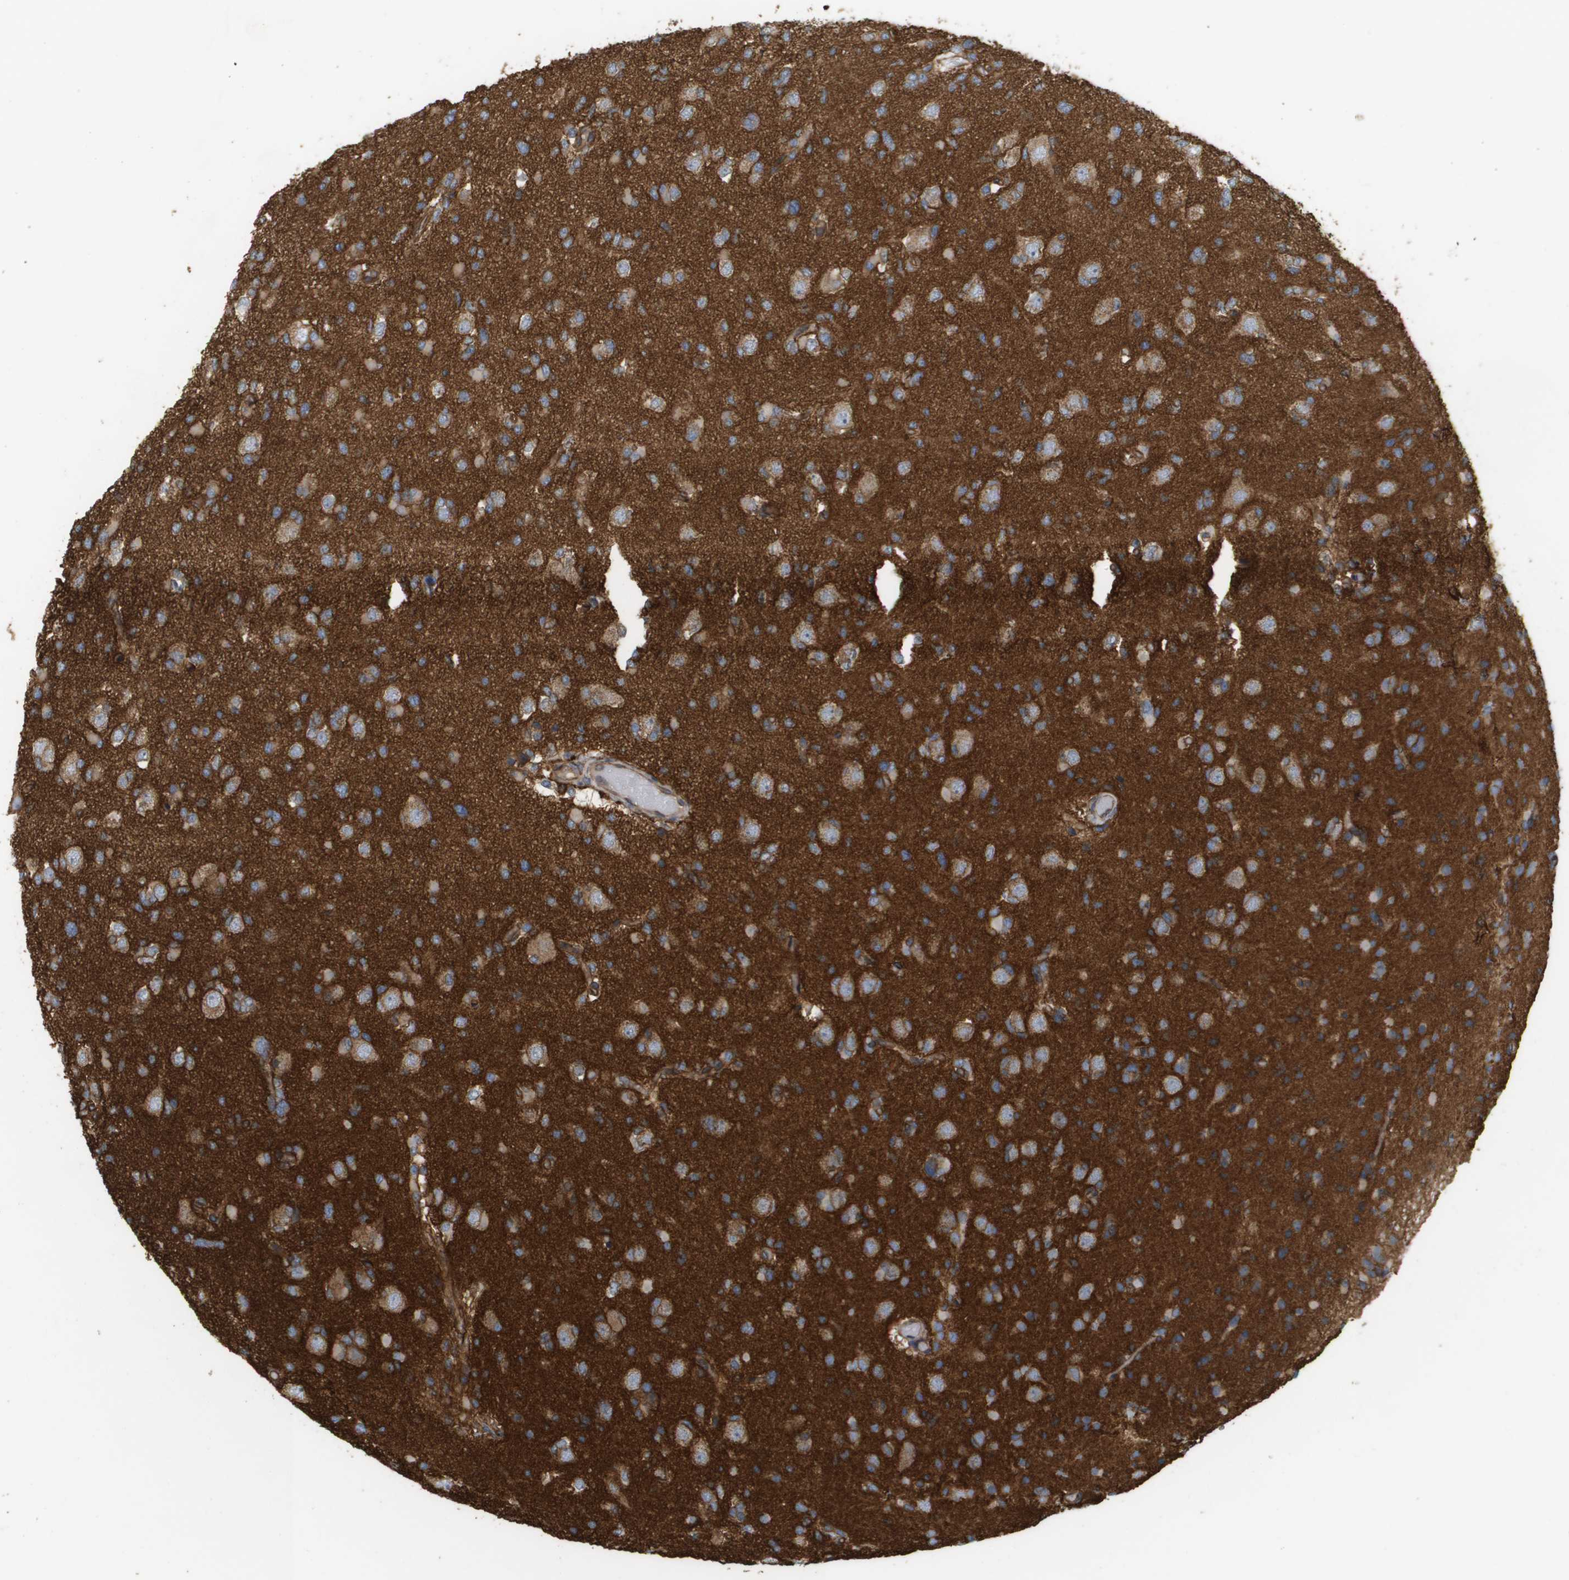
{"staining": {"intensity": "moderate", "quantity": "25%-75%", "location": "cytoplasmic/membranous"}, "tissue": "glioma", "cell_type": "Tumor cells", "image_type": "cancer", "snomed": [{"axis": "morphology", "description": "Glioma, malignant, Low grade"}, {"axis": "topography", "description": "Brain"}], "caption": "Protein staining by immunohistochemistry (IHC) demonstrates moderate cytoplasmic/membranous positivity in about 25%-75% of tumor cells in malignant glioma (low-grade).", "gene": "SGMS2", "patient": {"sex": "female", "age": 22}}